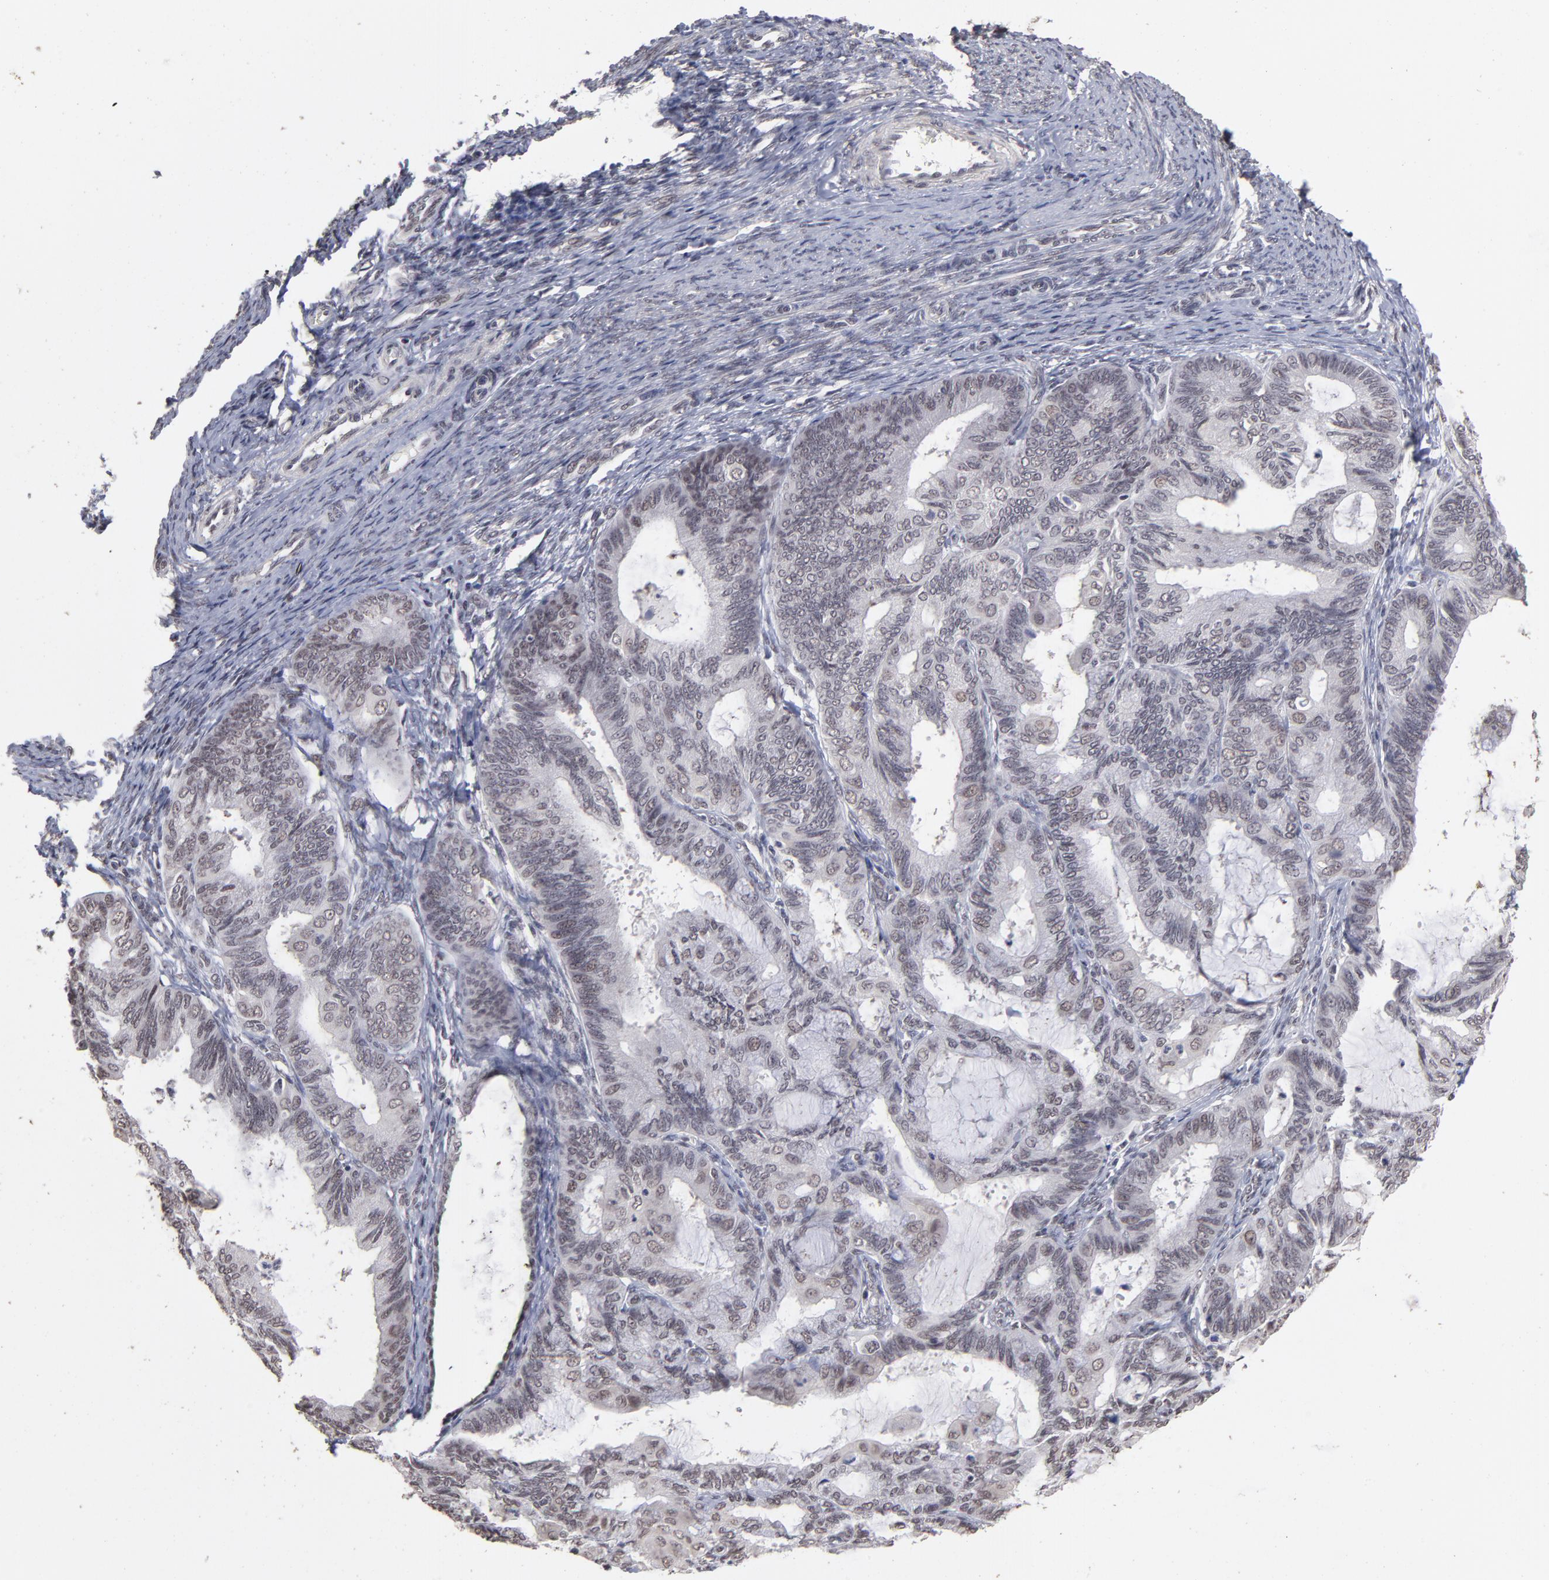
{"staining": {"intensity": "strong", "quantity": "<25%", "location": "cytoplasmic/membranous,nuclear"}, "tissue": "endometrial cancer", "cell_type": "Tumor cells", "image_type": "cancer", "snomed": [{"axis": "morphology", "description": "Adenocarcinoma, NOS"}, {"axis": "topography", "description": "Endometrium"}], "caption": "High-magnification brightfield microscopy of endometrial cancer stained with DAB (brown) and counterstained with hematoxylin (blue). tumor cells exhibit strong cytoplasmic/membranous and nuclear positivity is identified in approximately<25% of cells.", "gene": "ZNF3", "patient": {"sex": "female", "age": 63}}